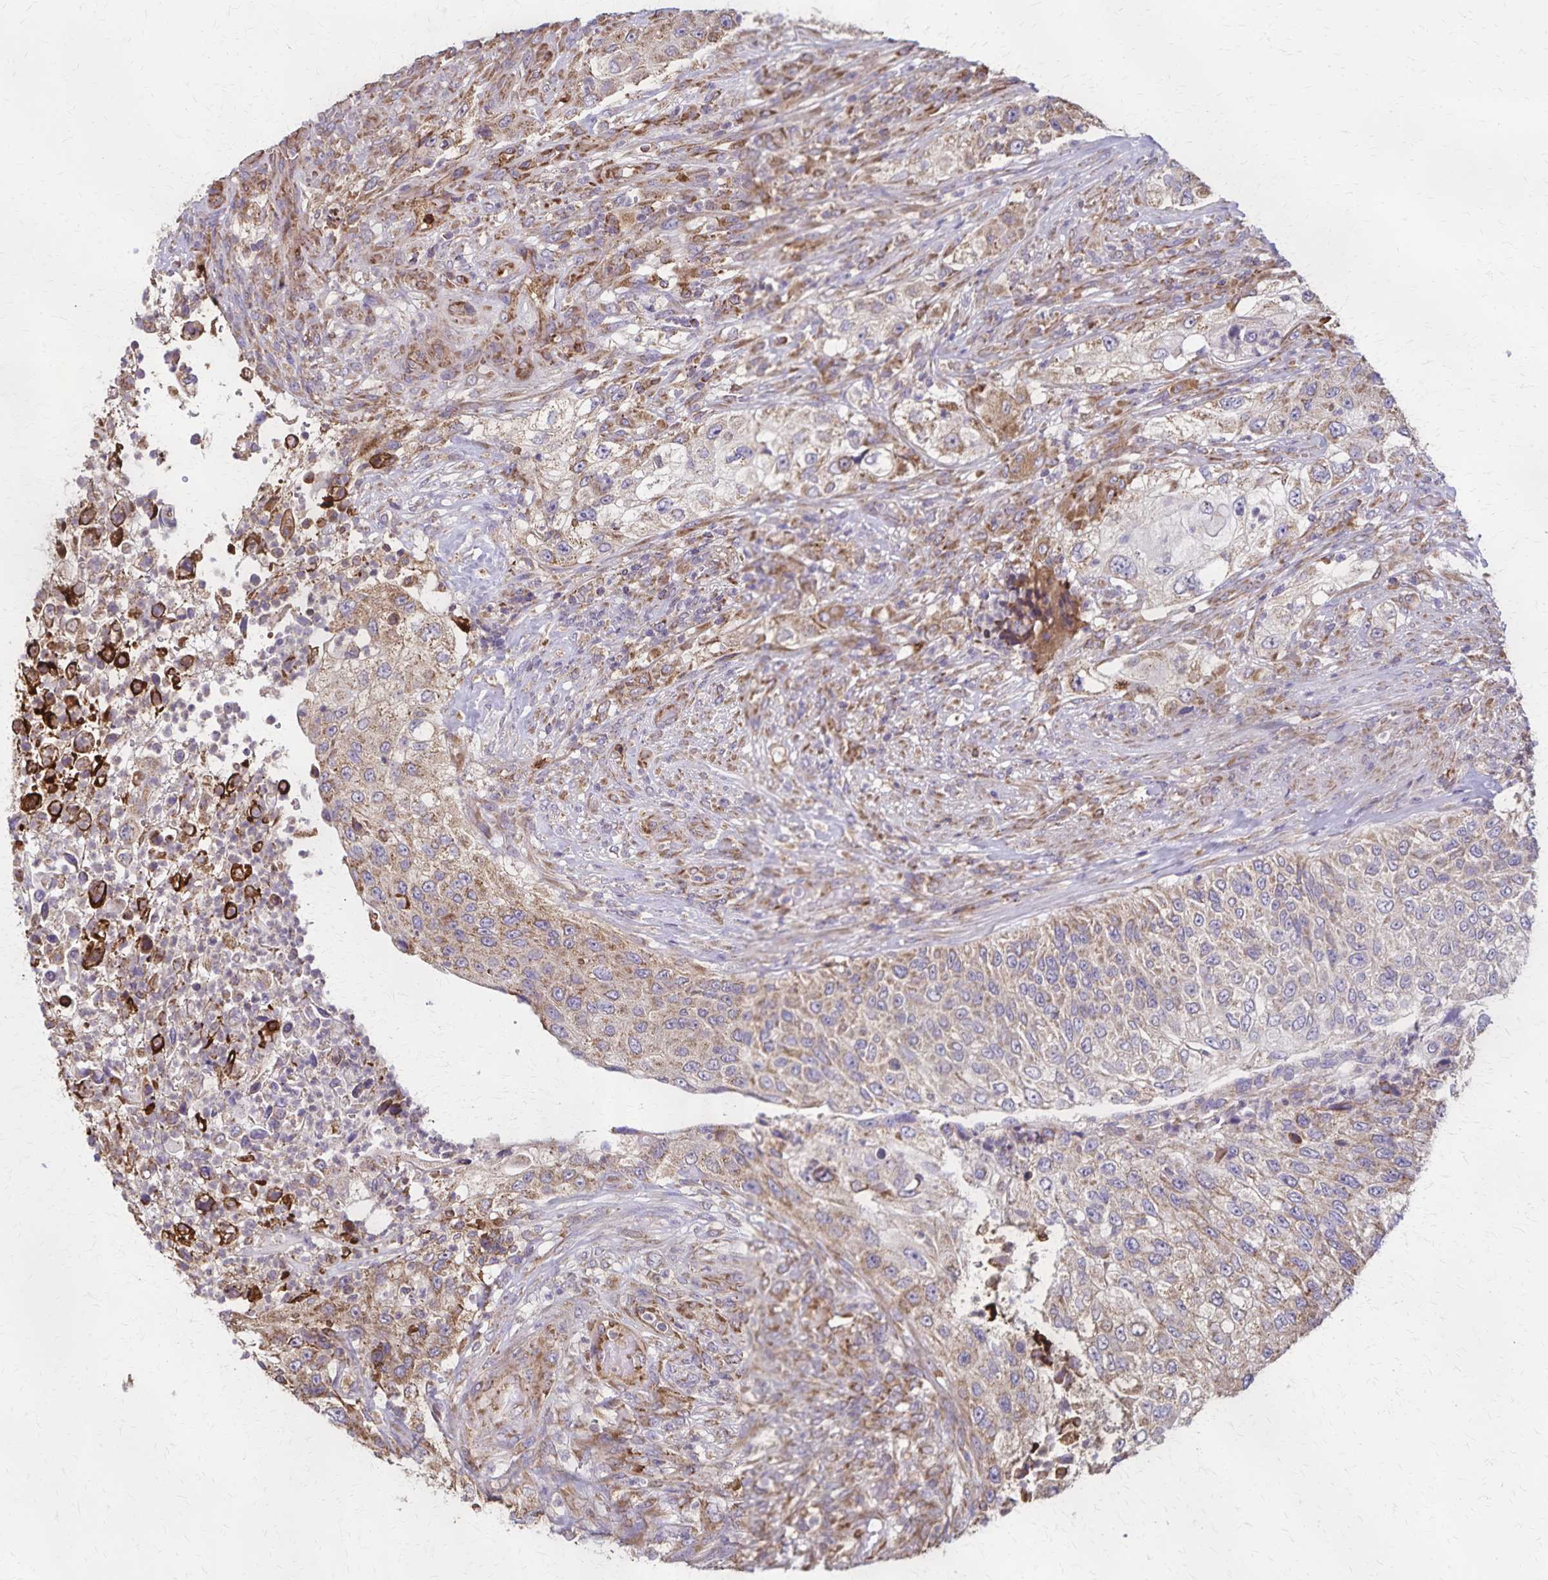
{"staining": {"intensity": "weak", "quantity": ">75%", "location": "cytoplasmic/membranous"}, "tissue": "urothelial cancer", "cell_type": "Tumor cells", "image_type": "cancer", "snomed": [{"axis": "morphology", "description": "Urothelial carcinoma, High grade"}, {"axis": "topography", "description": "Urinary bladder"}], "caption": "The photomicrograph demonstrates a brown stain indicating the presence of a protein in the cytoplasmic/membranous of tumor cells in urothelial cancer.", "gene": "RNF10", "patient": {"sex": "female", "age": 60}}